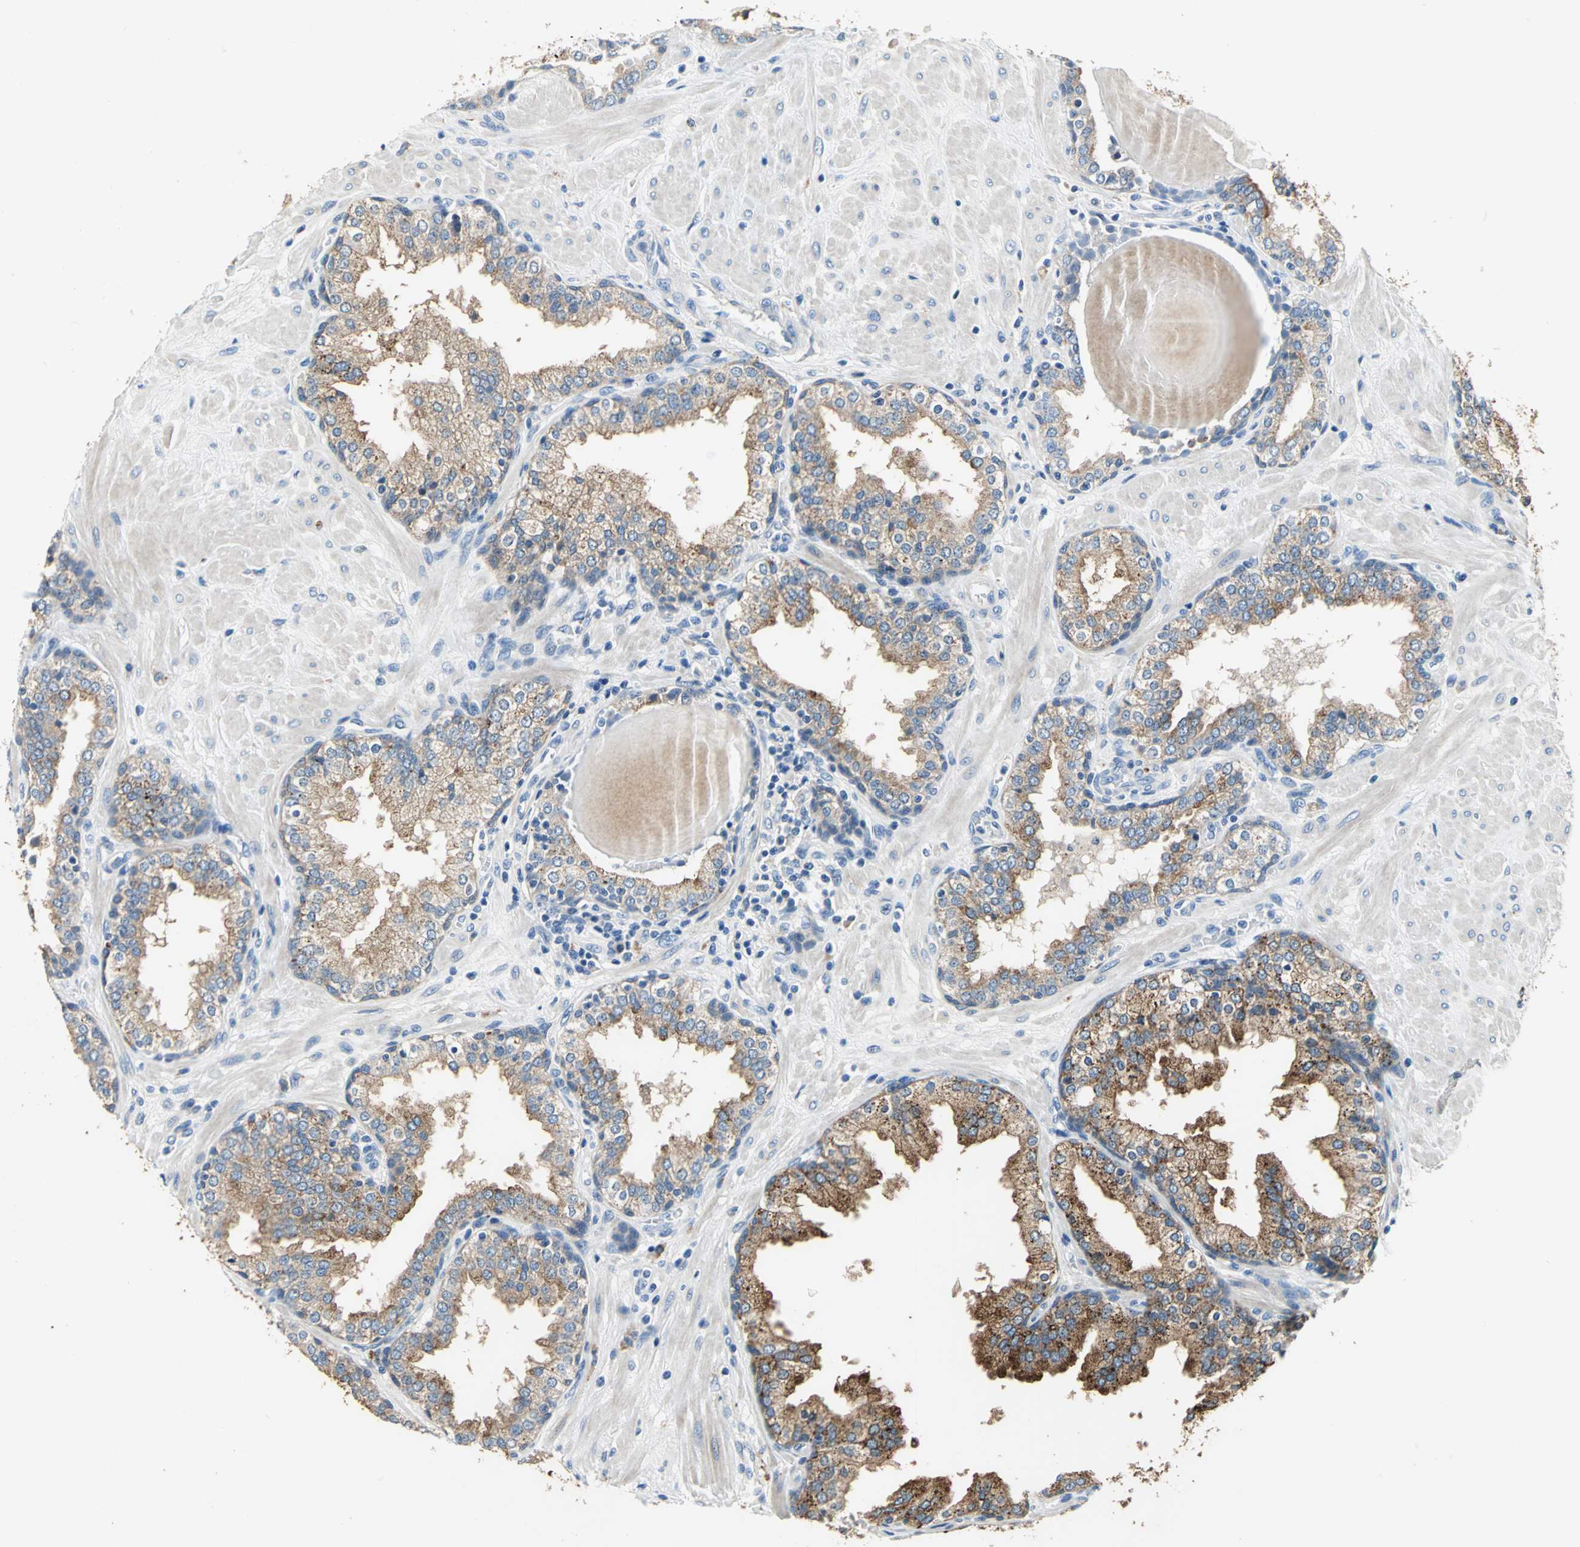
{"staining": {"intensity": "moderate", "quantity": "25%-75%", "location": "cytoplasmic/membranous"}, "tissue": "prostate", "cell_type": "Glandular cells", "image_type": "normal", "snomed": [{"axis": "morphology", "description": "Normal tissue, NOS"}, {"axis": "topography", "description": "Prostate"}], "caption": "An immunohistochemistry micrograph of unremarkable tissue is shown. Protein staining in brown shows moderate cytoplasmic/membranous positivity in prostate within glandular cells.", "gene": "RASD2", "patient": {"sex": "male", "age": 51}}